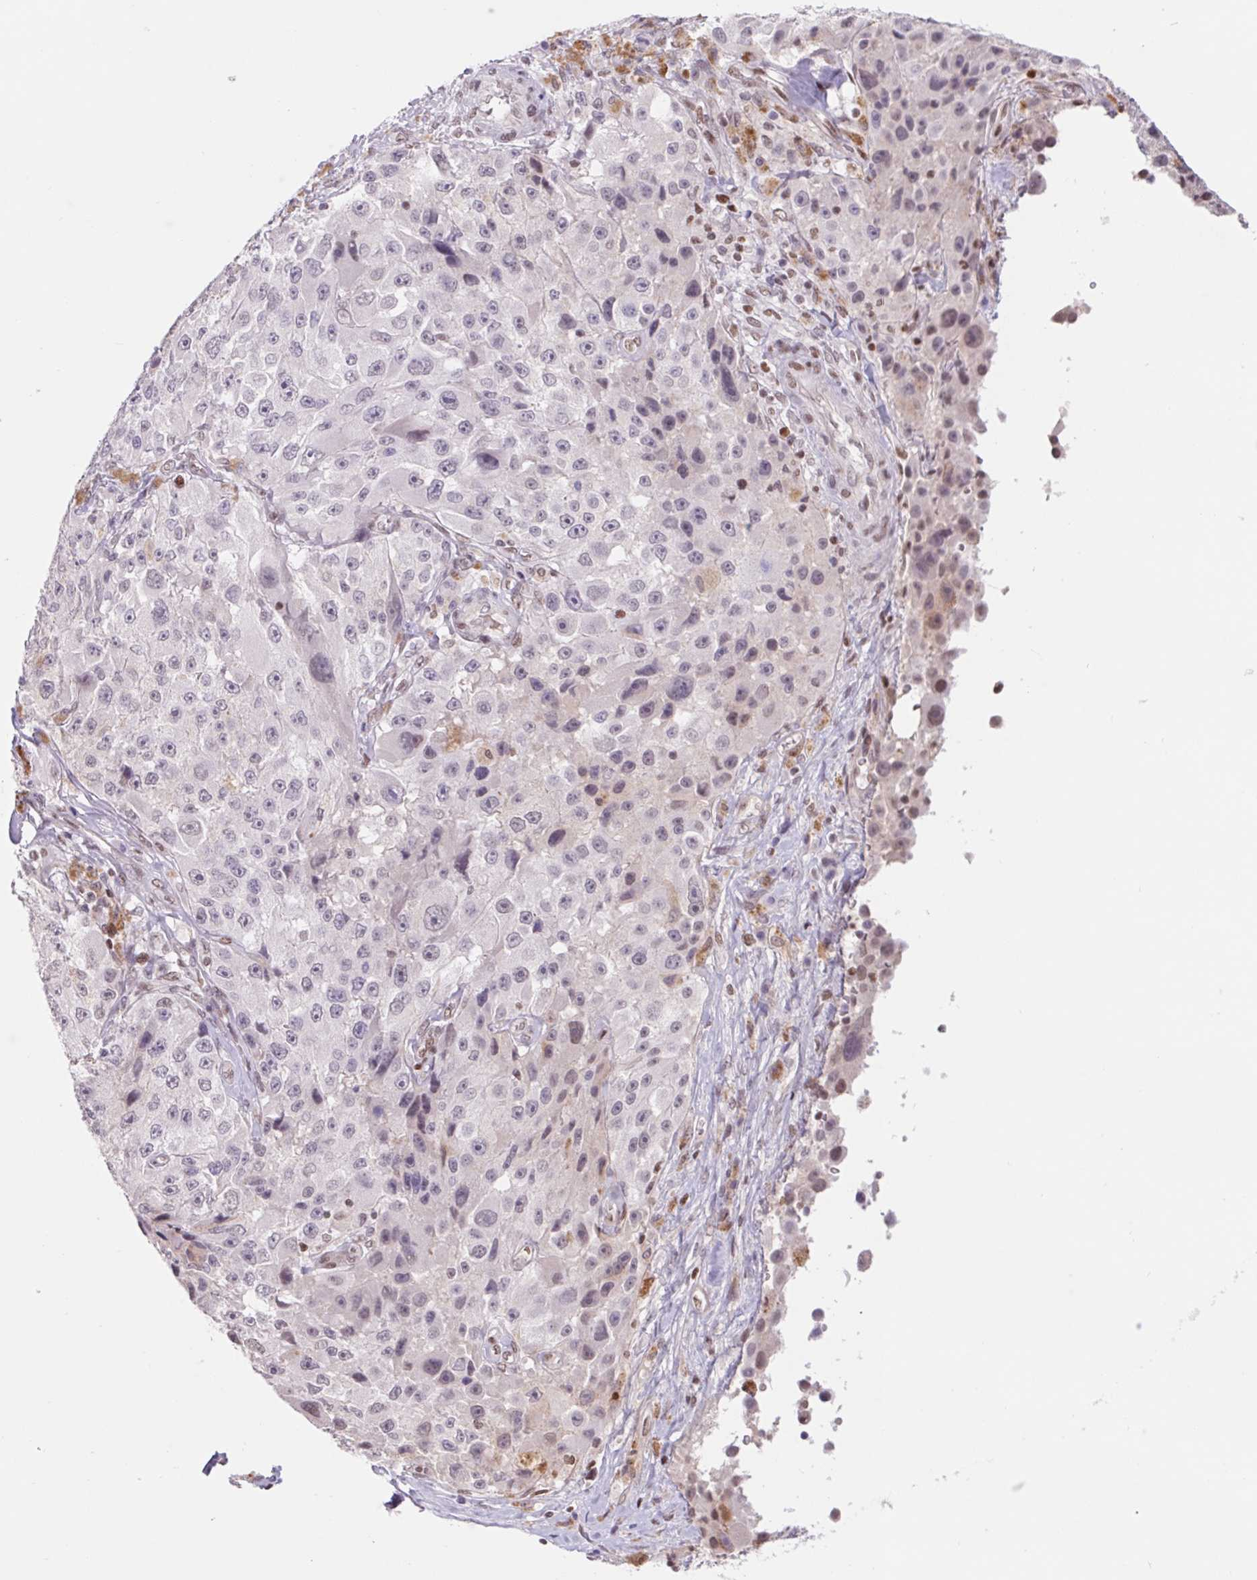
{"staining": {"intensity": "negative", "quantity": "none", "location": "none"}, "tissue": "melanoma", "cell_type": "Tumor cells", "image_type": "cancer", "snomed": [{"axis": "morphology", "description": "Malignant melanoma, Metastatic site"}, {"axis": "topography", "description": "Lymph node"}], "caption": "The histopathology image exhibits no significant expression in tumor cells of melanoma.", "gene": "TRERF1", "patient": {"sex": "male", "age": 62}}